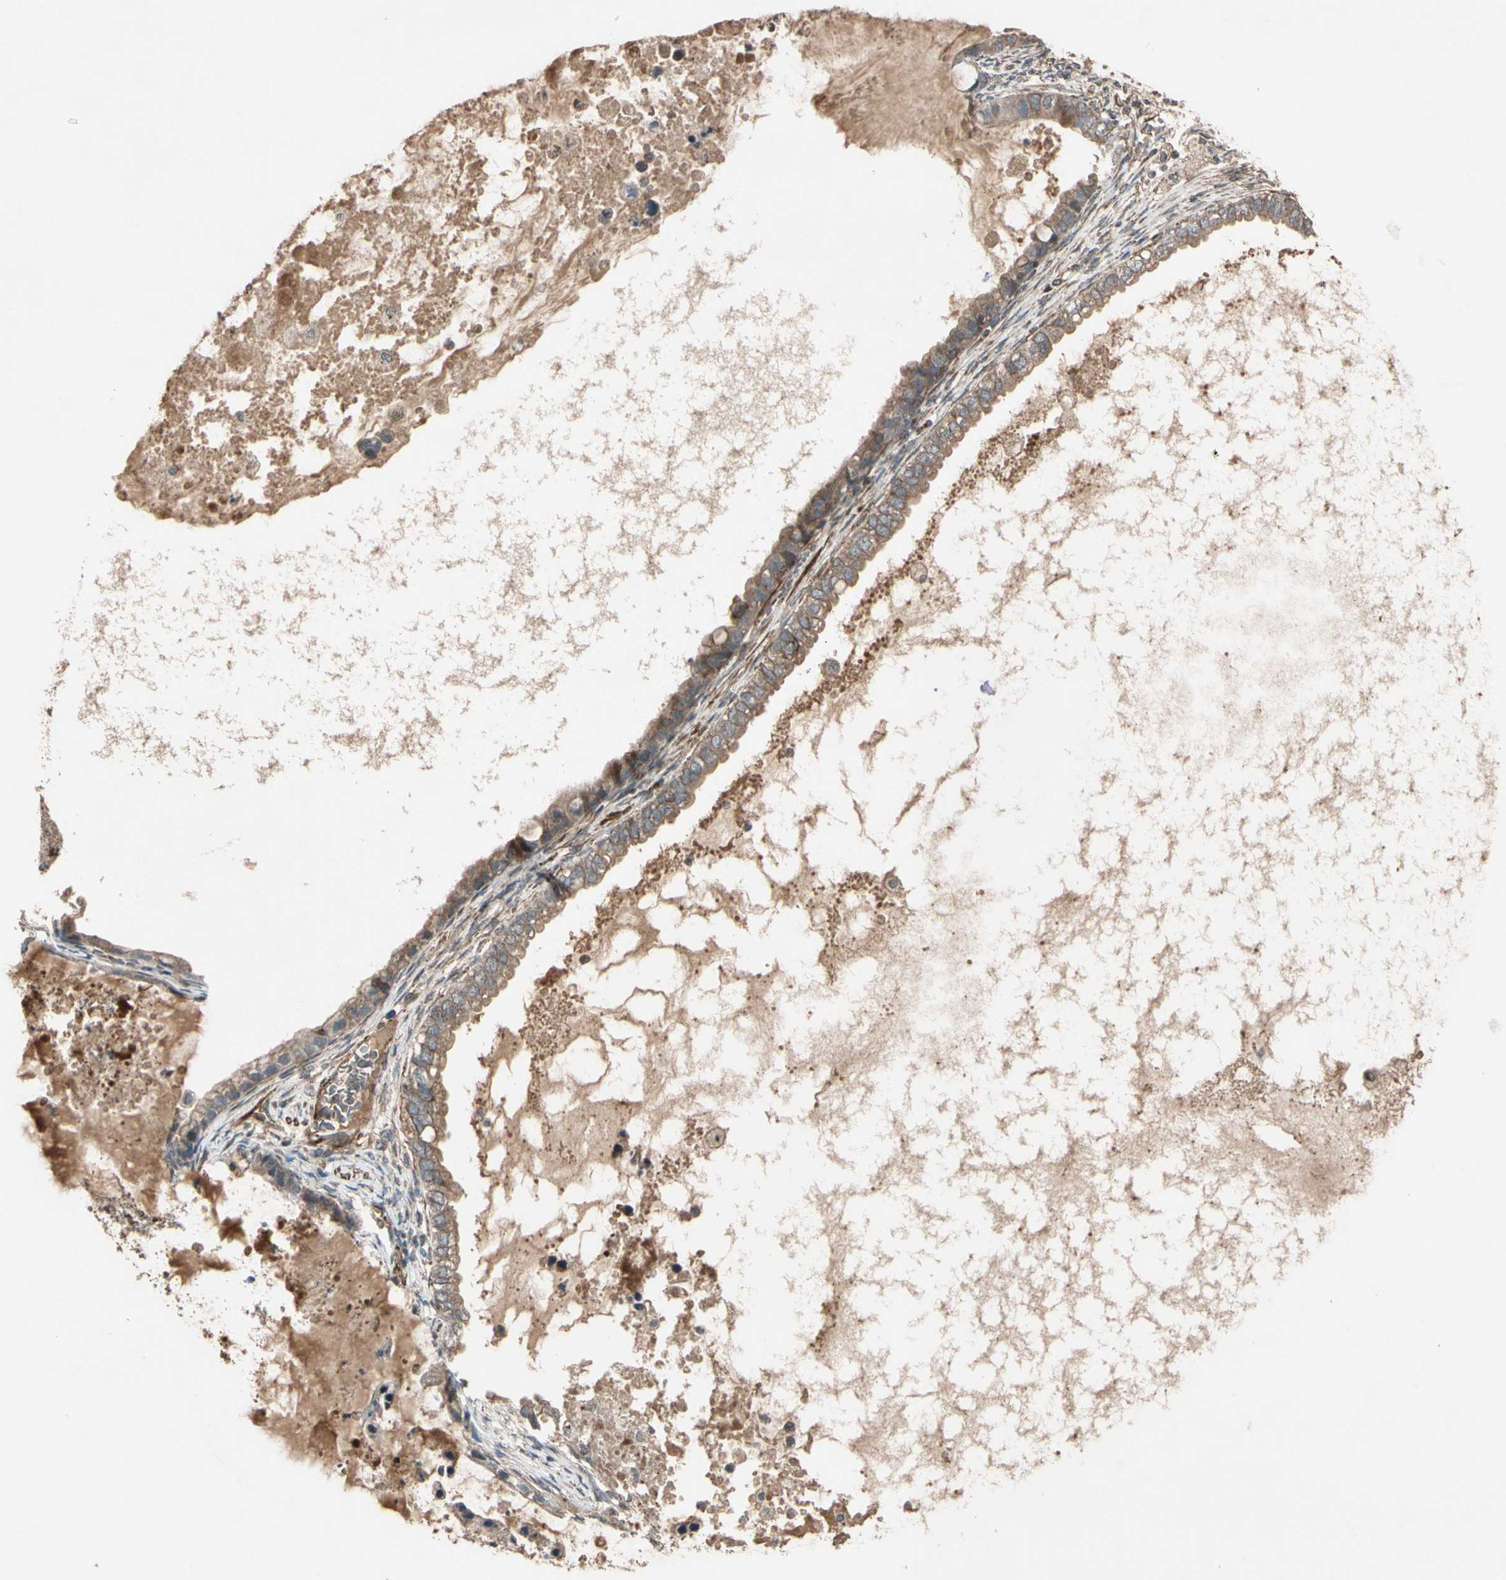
{"staining": {"intensity": "moderate", "quantity": ">75%", "location": "cytoplasmic/membranous"}, "tissue": "ovarian cancer", "cell_type": "Tumor cells", "image_type": "cancer", "snomed": [{"axis": "morphology", "description": "Cystadenocarcinoma, mucinous, NOS"}, {"axis": "topography", "description": "Ovary"}], "caption": "Ovarian mucinous cystadenocarcinoma stained with a protein marker displays moderate staining in tumor cells.", "gene": "GCK", "patient": {"sex": "female", "age": 80}}